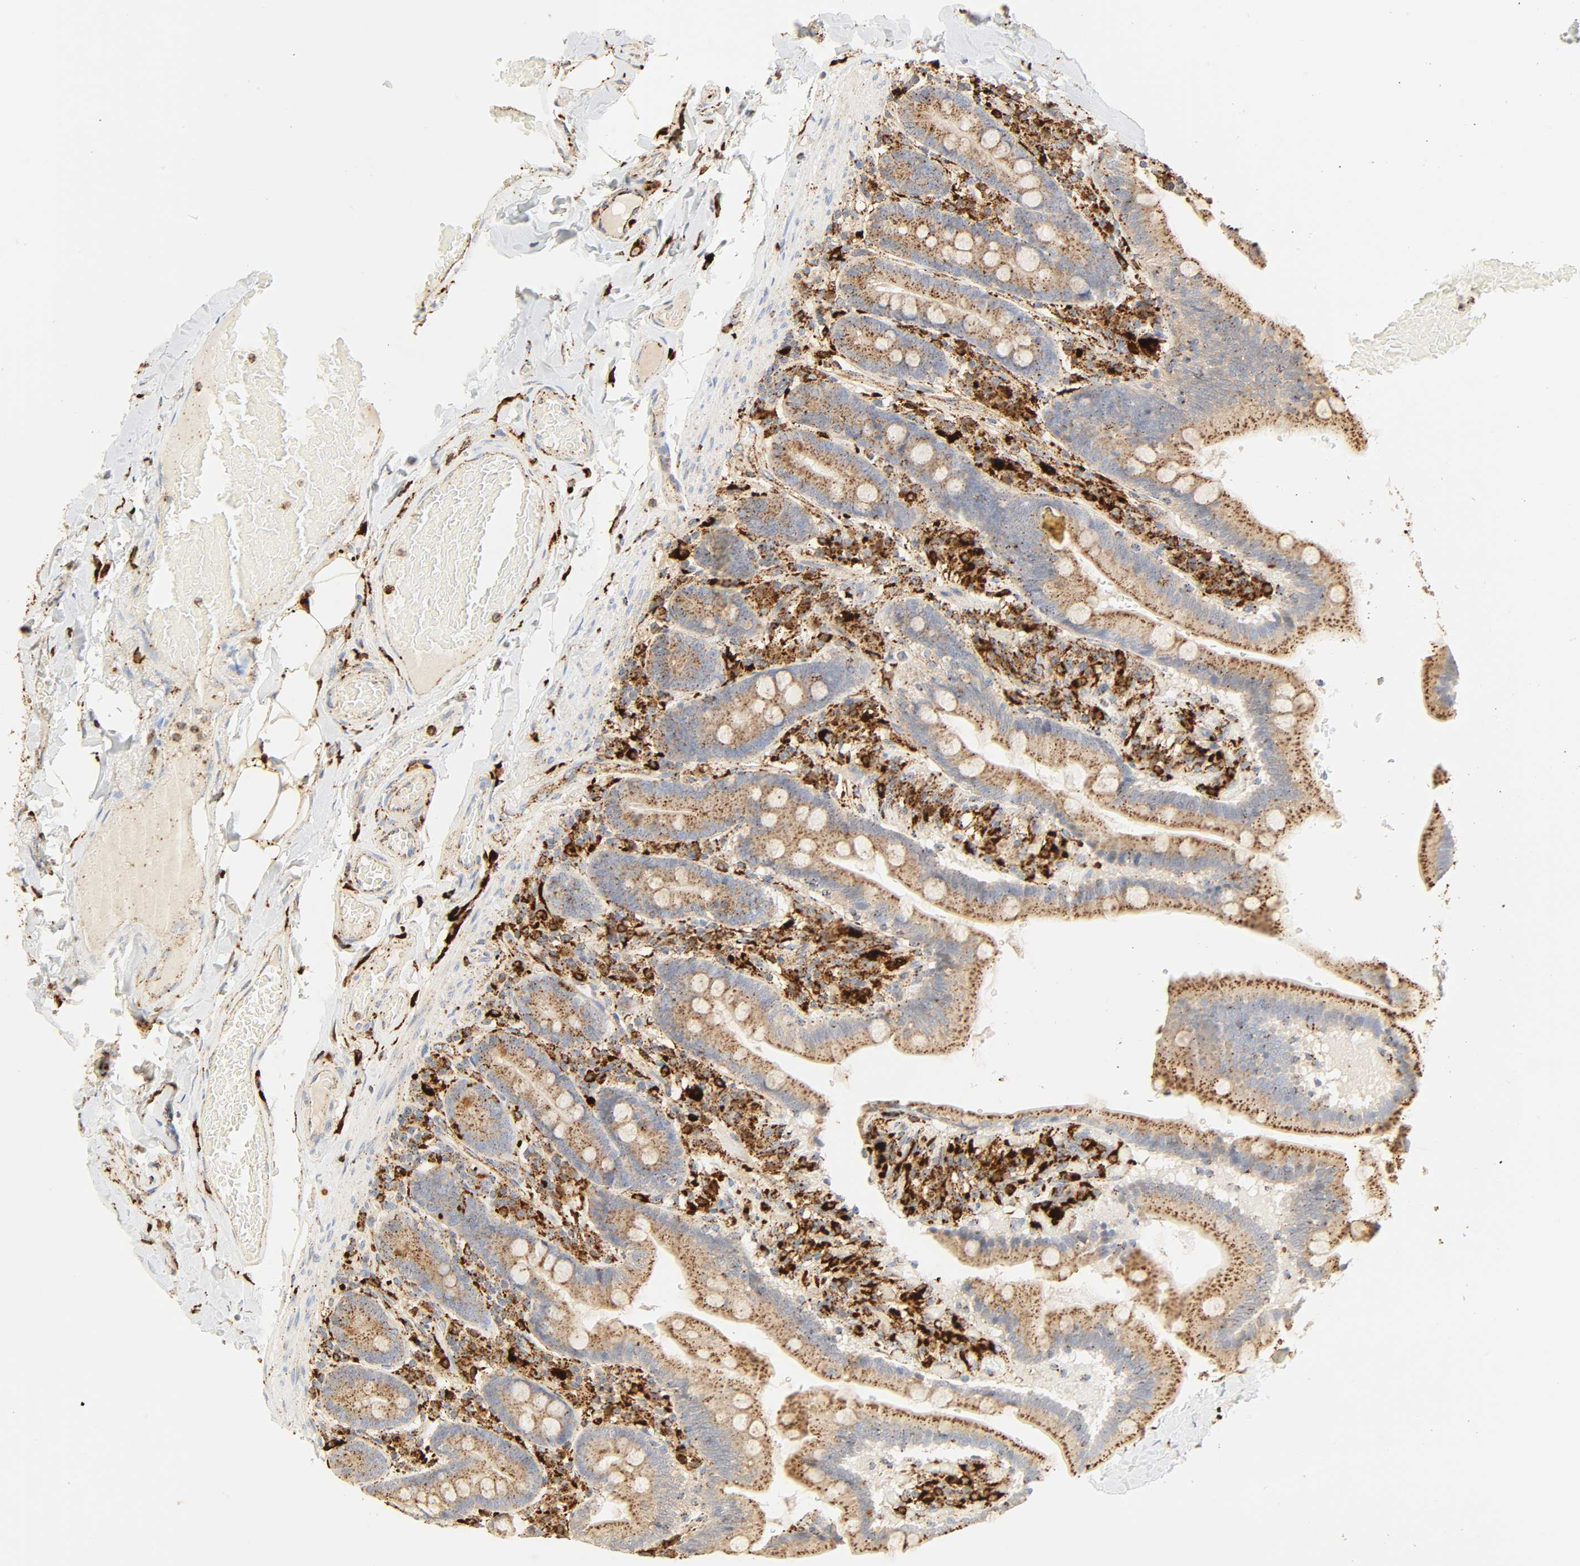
{"staining": {"intensity": "strong", "quantity": ">75%", "location": "cytoplasmic/membranous"}, "tissue": "duodenum", "cell_type": "Glandular cells", "image_type": "normal", "snomed": [{"axis": "morphology", "description": "Normal tissue, NOS"}, {"axis": "topography", "description": "Duodenum"}], "caption": "Human duodenum stained with a brown dye demonstrates strong cytoplasmic/membranous positive positivity in approximately >75% of glandular cells.", "gene": "PSAP", "patient": {"sex": "male", "age": 66}}